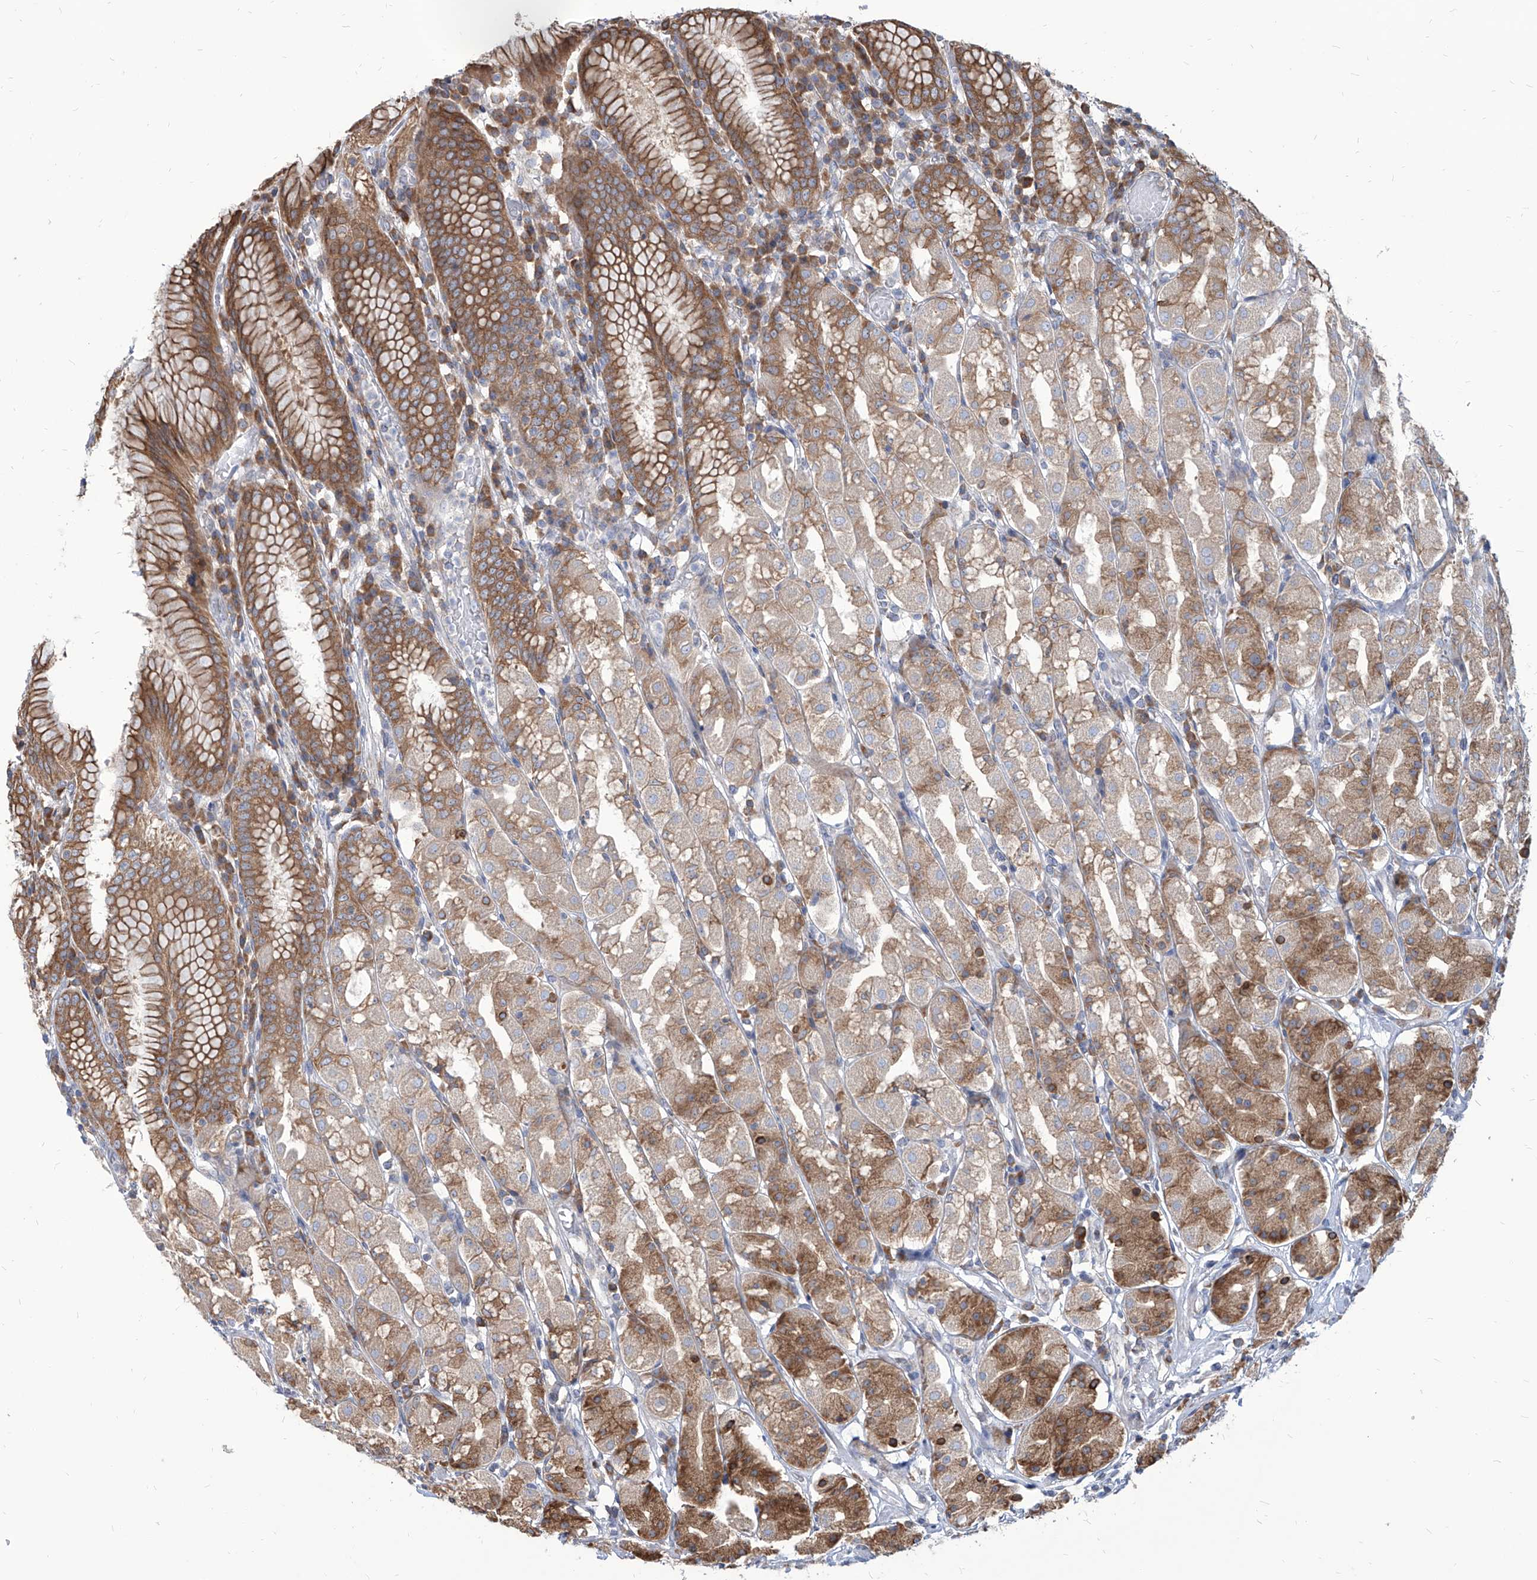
{"staining": {"intensity": "moderate", "quantity": "25%-75%", "location": "cytoplasmic/membranous"}, "tissue": "stomach", "cell_type": "Glandular cells", "image_type": "normal", "snomed": [{"axis": "morphology", "description": "Normal tissue, NOS"}, {"axis": "topography", "description": "Stomach"}, {"axis": "topography", "description": "Stomach, lower"}], "caption": "Immunohistochemical staining of benign stomach demonstrates moderate cytoplasmic/membranous protein staining in approximately 25%-75% of glandular cells.", "gene": "FAM83B", "patient": {"sex": "female", "age": 56}}